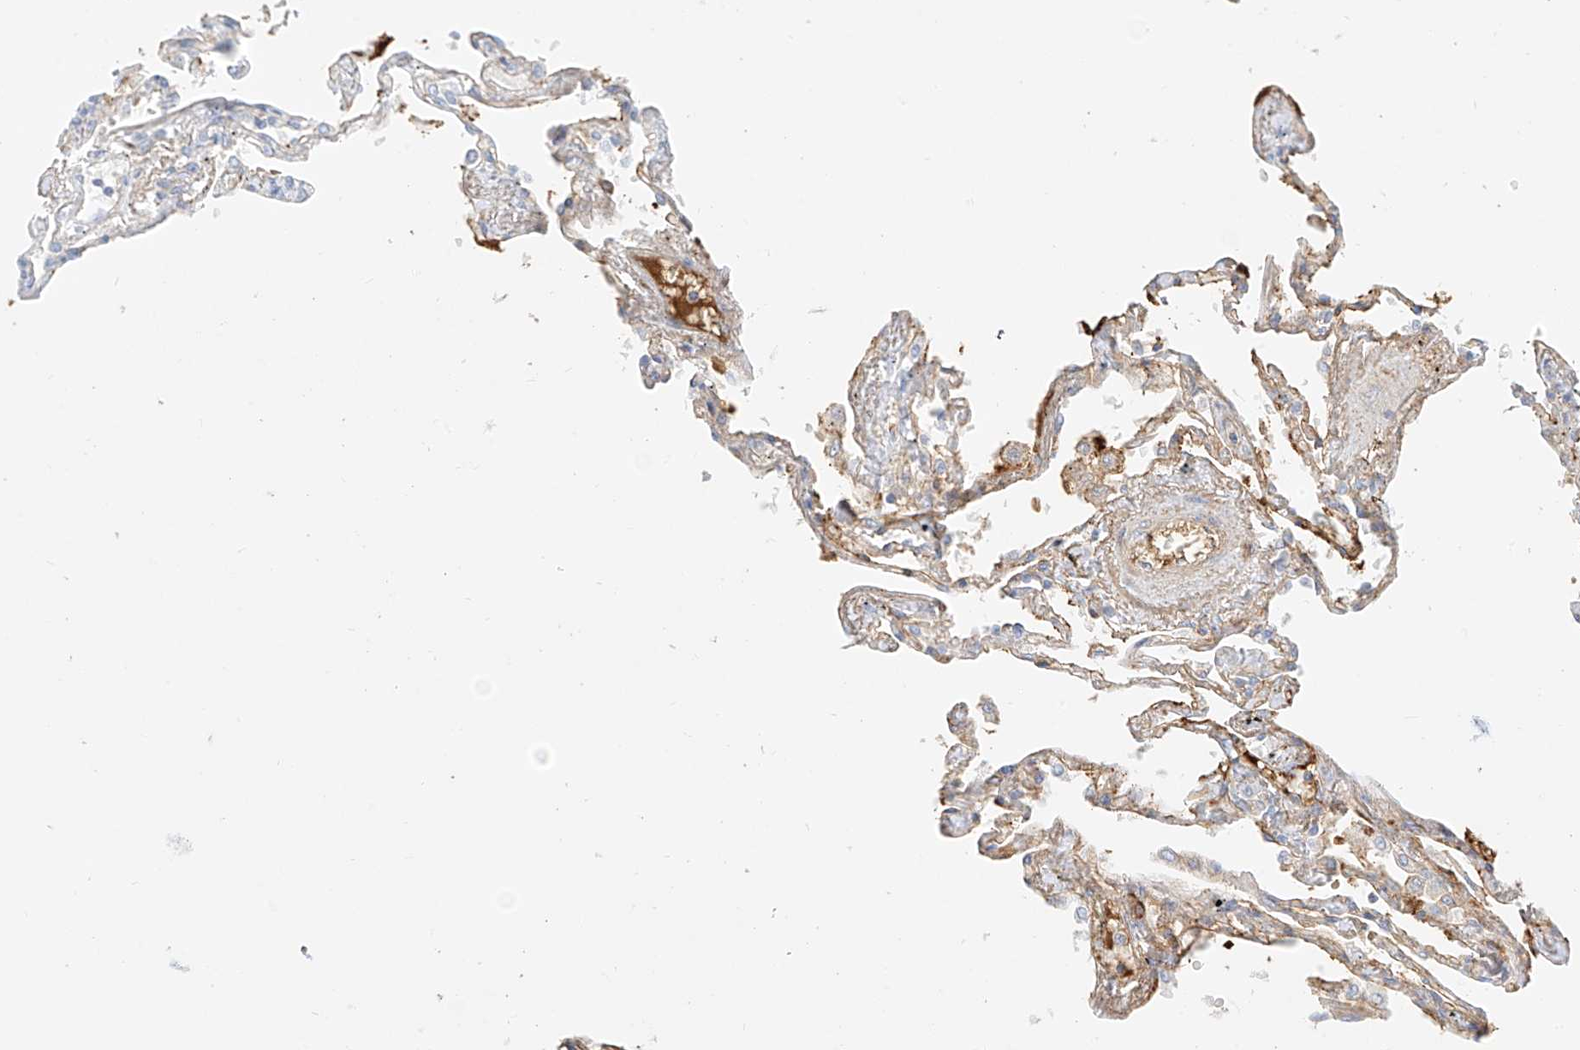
{"staining": {"intensity": "negative", "quantity": "none", "location": "none"}, "tissue": "lung", "cell_type": "Alveolar cells", "image_type": "normal", "snomed": [{"axis": "morphology", "description": "Normal tissue, NOS"}, {"axis": "topography", "description": "Lung"}], "caption": "A high-resolution image shows IHC staining of unremarkable lung, which reveals no significant staining in alveolar cells.", "gene": "OCSTAMP", "patient": {"sex": "female", "age": 67}}